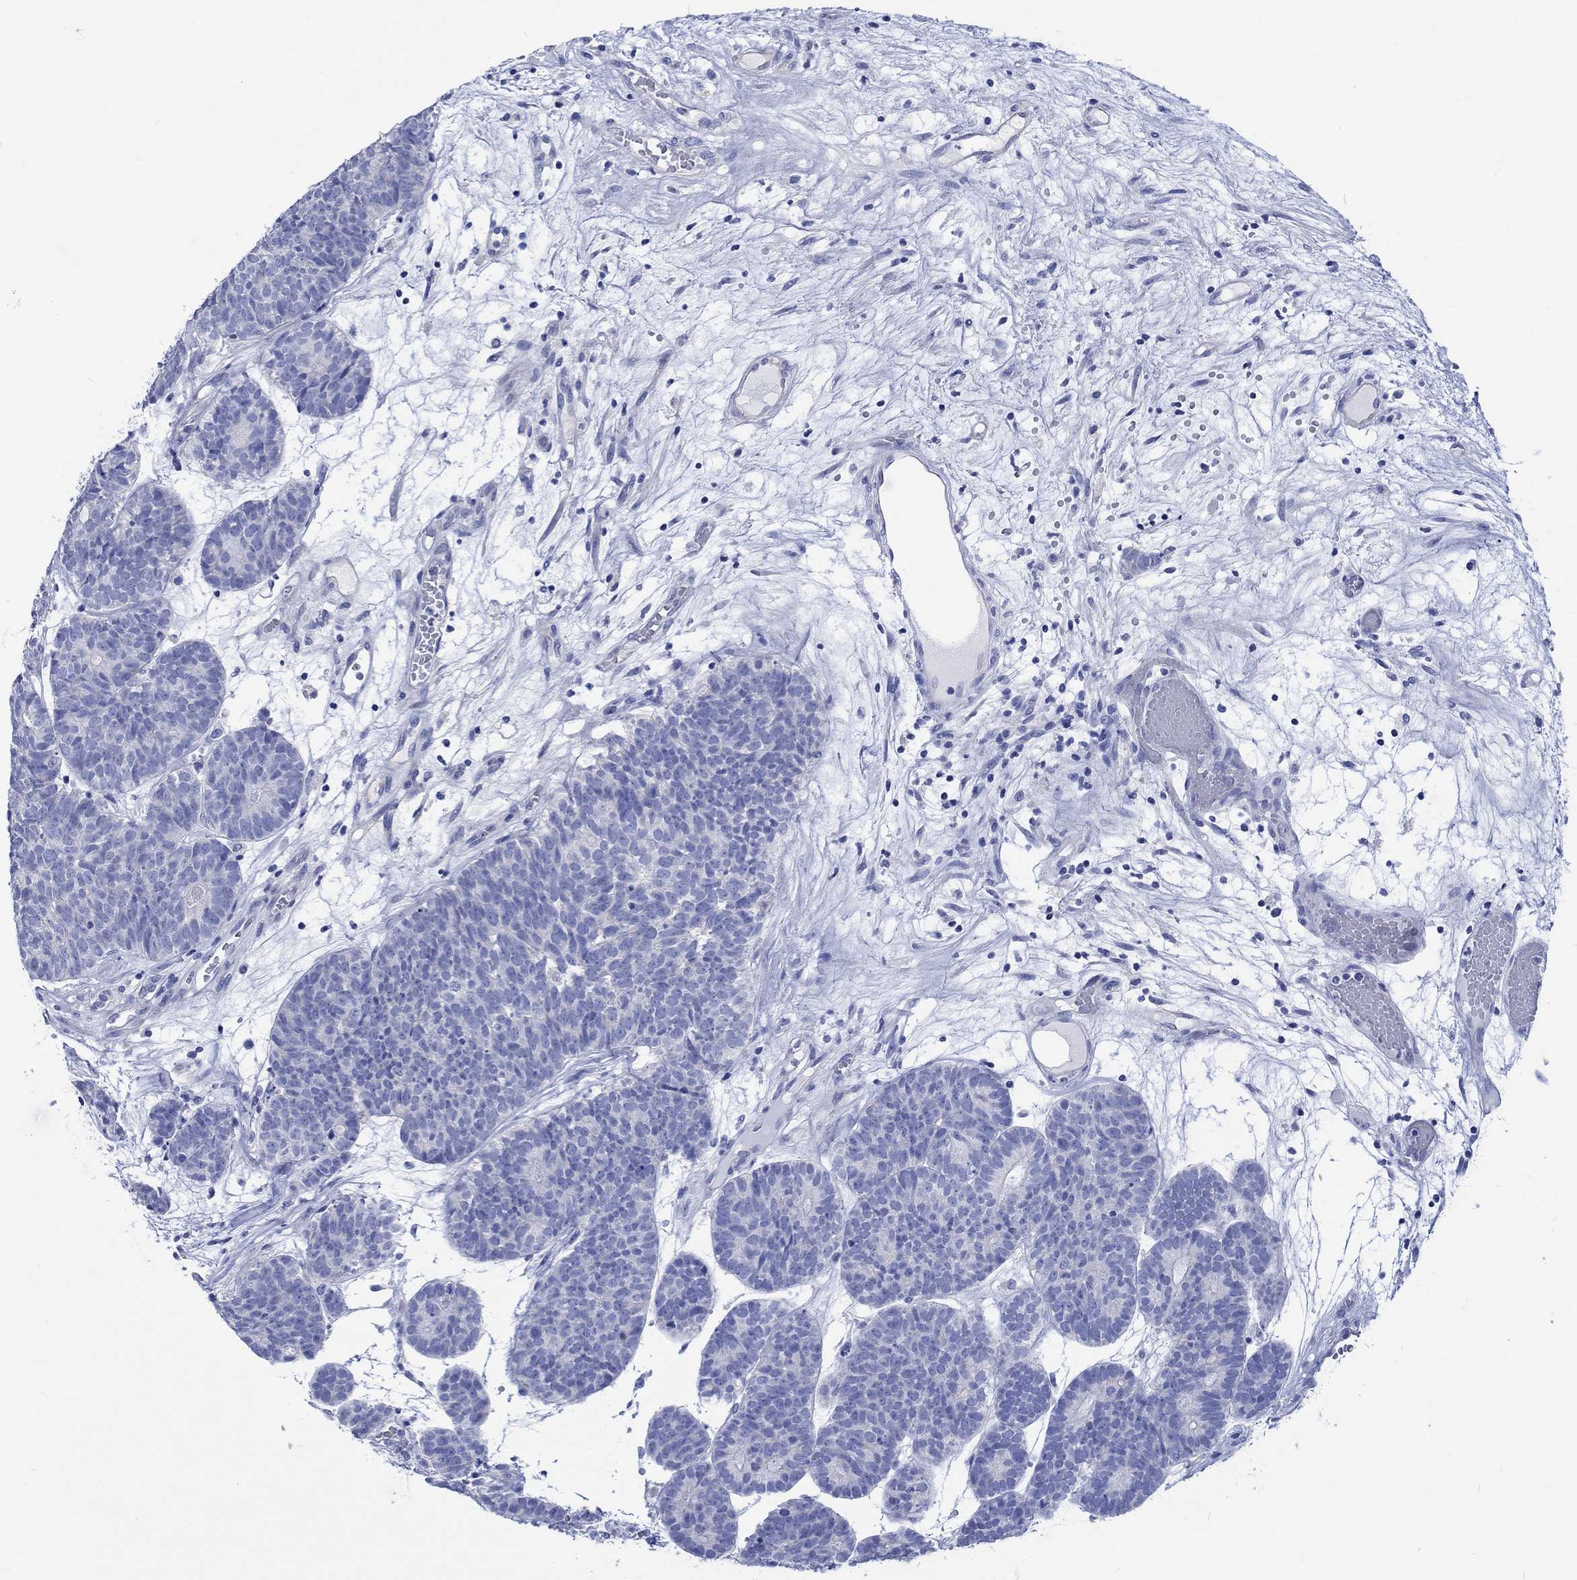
{"staining": {"intensity": "negative", "quantity": "none", "location": "none"}, "tissue": "head and neck cancer", "cell_type": "Tumor cells", "image_type": "cancer", "snomed": [{"axis": "morphology", "description": "Adenocarcinoma, NOS"}, {"axis": "topography", "description": "Head-Neck"}], "caption": "An image of human head and neck adenocarcinoma is negative for staining in tumor cells.", "gene": "CPLX2", "patient": {"sex": "female", "age": 81}}